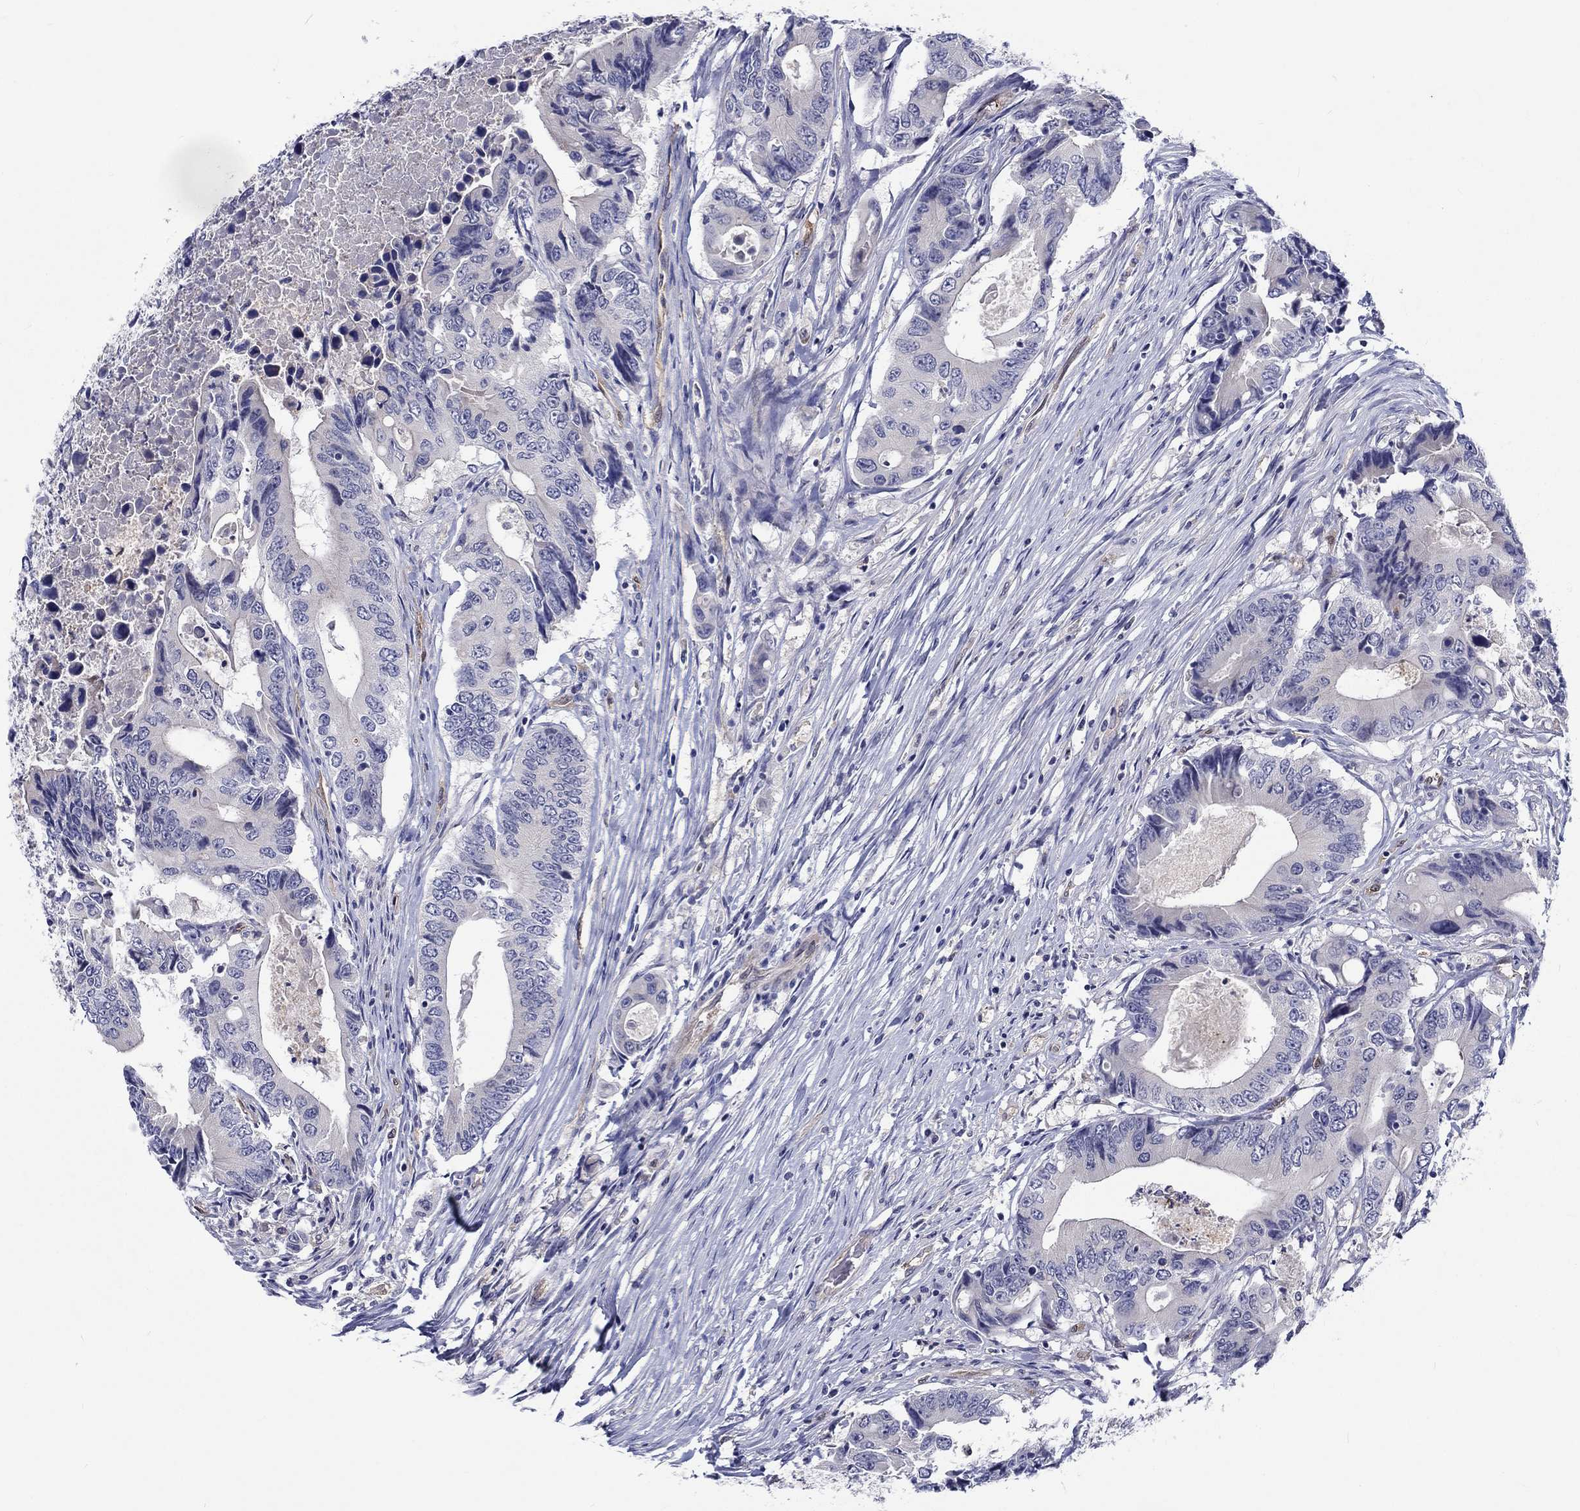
{"staining": {"intensity": "negative", "quantity": "none", "location": "none"}, "tissue": "colorectal cancer", "cell_type": "Tumor cells", "image_type": "cancer", "snomed": [{"axis": "morphology", "description": "Adenocarcinoma, NOS"}, {"axis": "topography", "description": "Colon"}], "caption": "The micrograph demonstrates no staining of tumor cells in colorectal cancer (adenocarcinoma). (Stains: DAB (3,3'-diaminobenzidine) IHC with hematoxylin counter stain, Microscopy: brightfield microscopy at high magnification).", "gene": "ABCG4", "patient": {"sex": "female", "age": 90}}